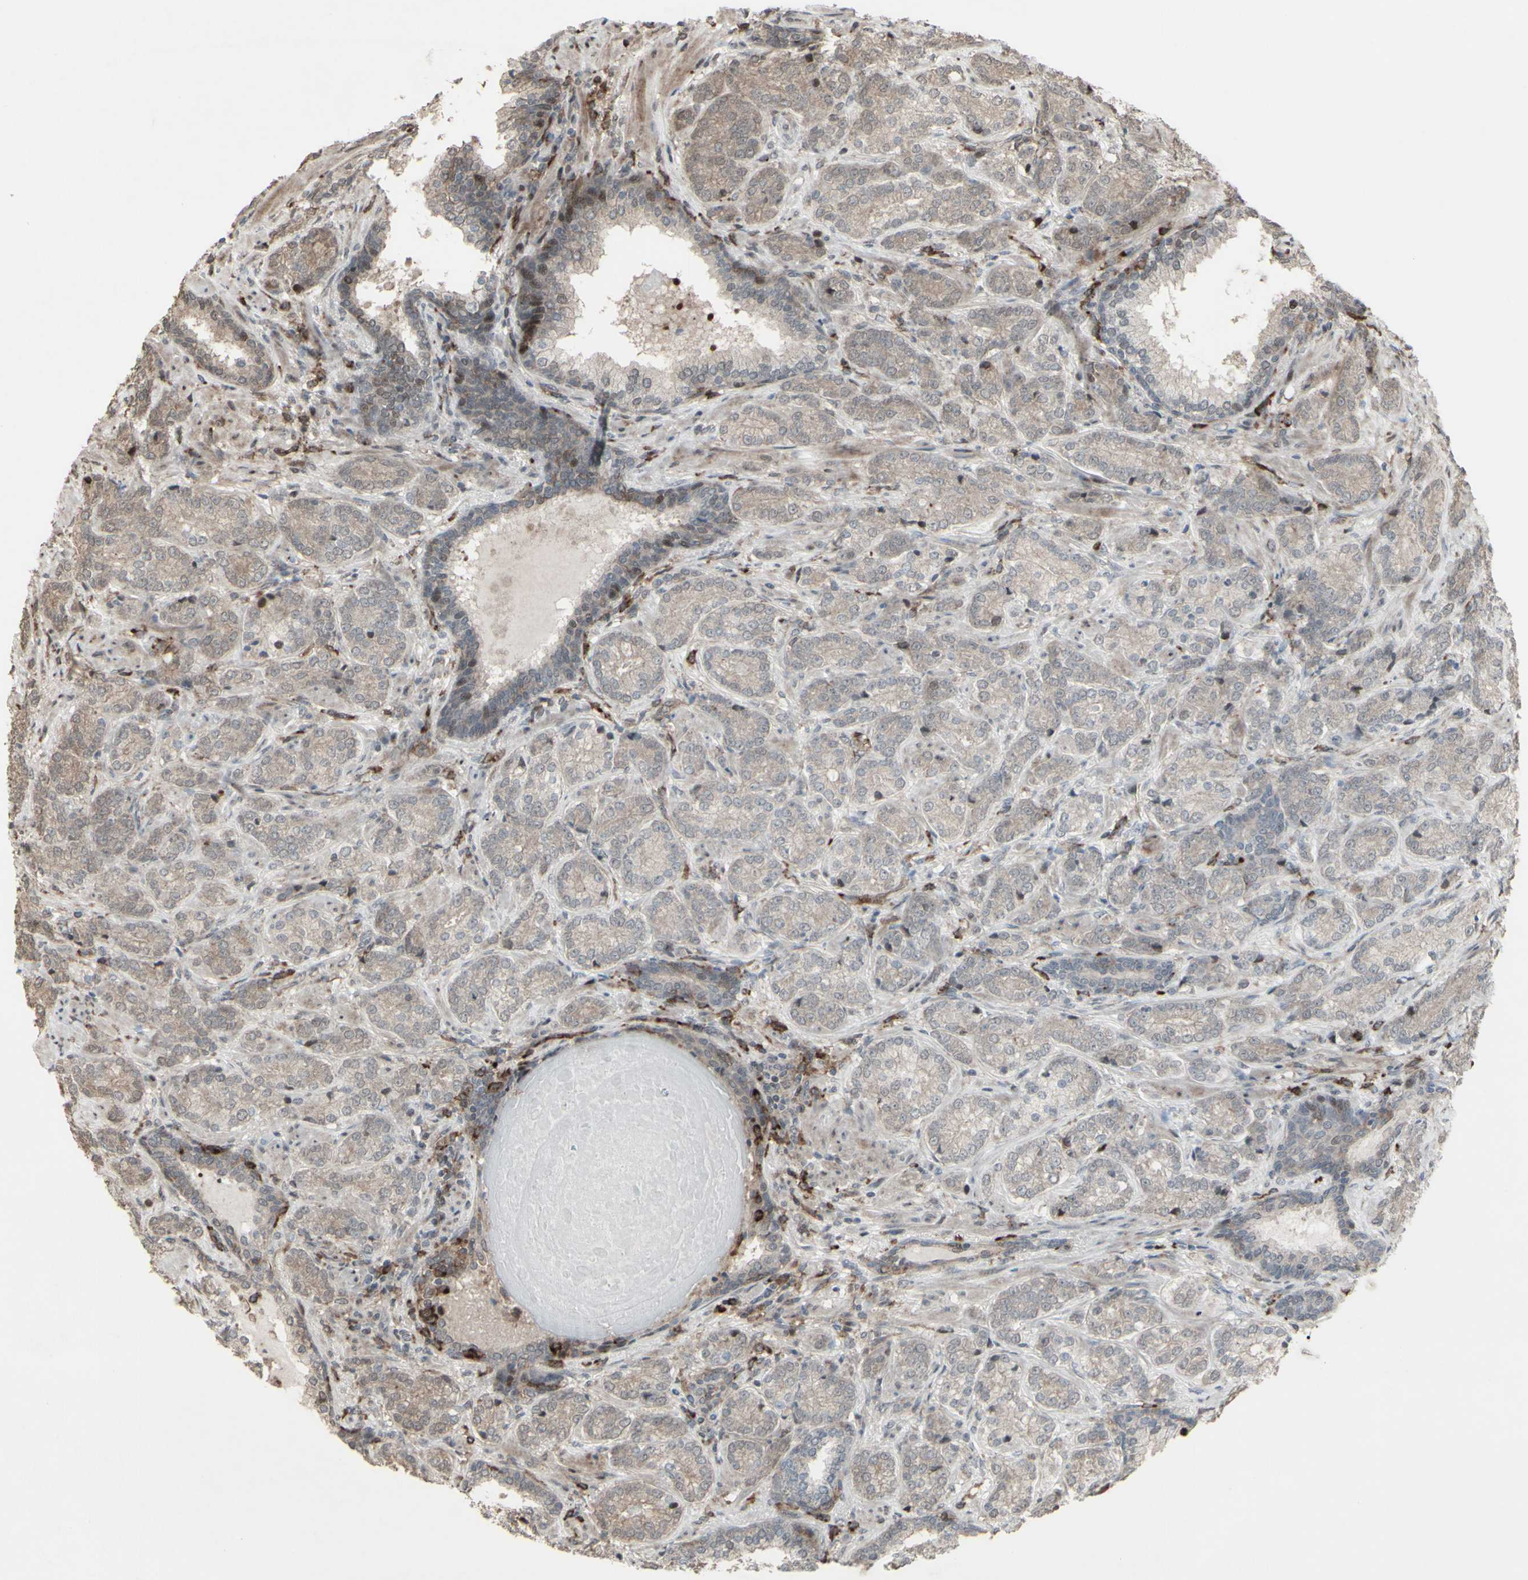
{"staining": {"intensity": "weak", "quantity": ">75%", "location": "cytoplasmic/membranous"}, "tissue": "prostate cancer", "cell_type": "Tumor cells", "image_type": "cancer", "snomed": [{"axis": "morphology", "description": "Adenocarcinoma, High grade"}, {"axis": "topography", "description": "Prostate"}], "caption": "Prostate high-grade adenocarcinoma was stained to show a protein in brown. There is low levels of weak cytoplasmic/membranous expression in approximately >75% of tumor cells.", "gene": "CD33", "patient": {"sex": "male", "age": 61}}